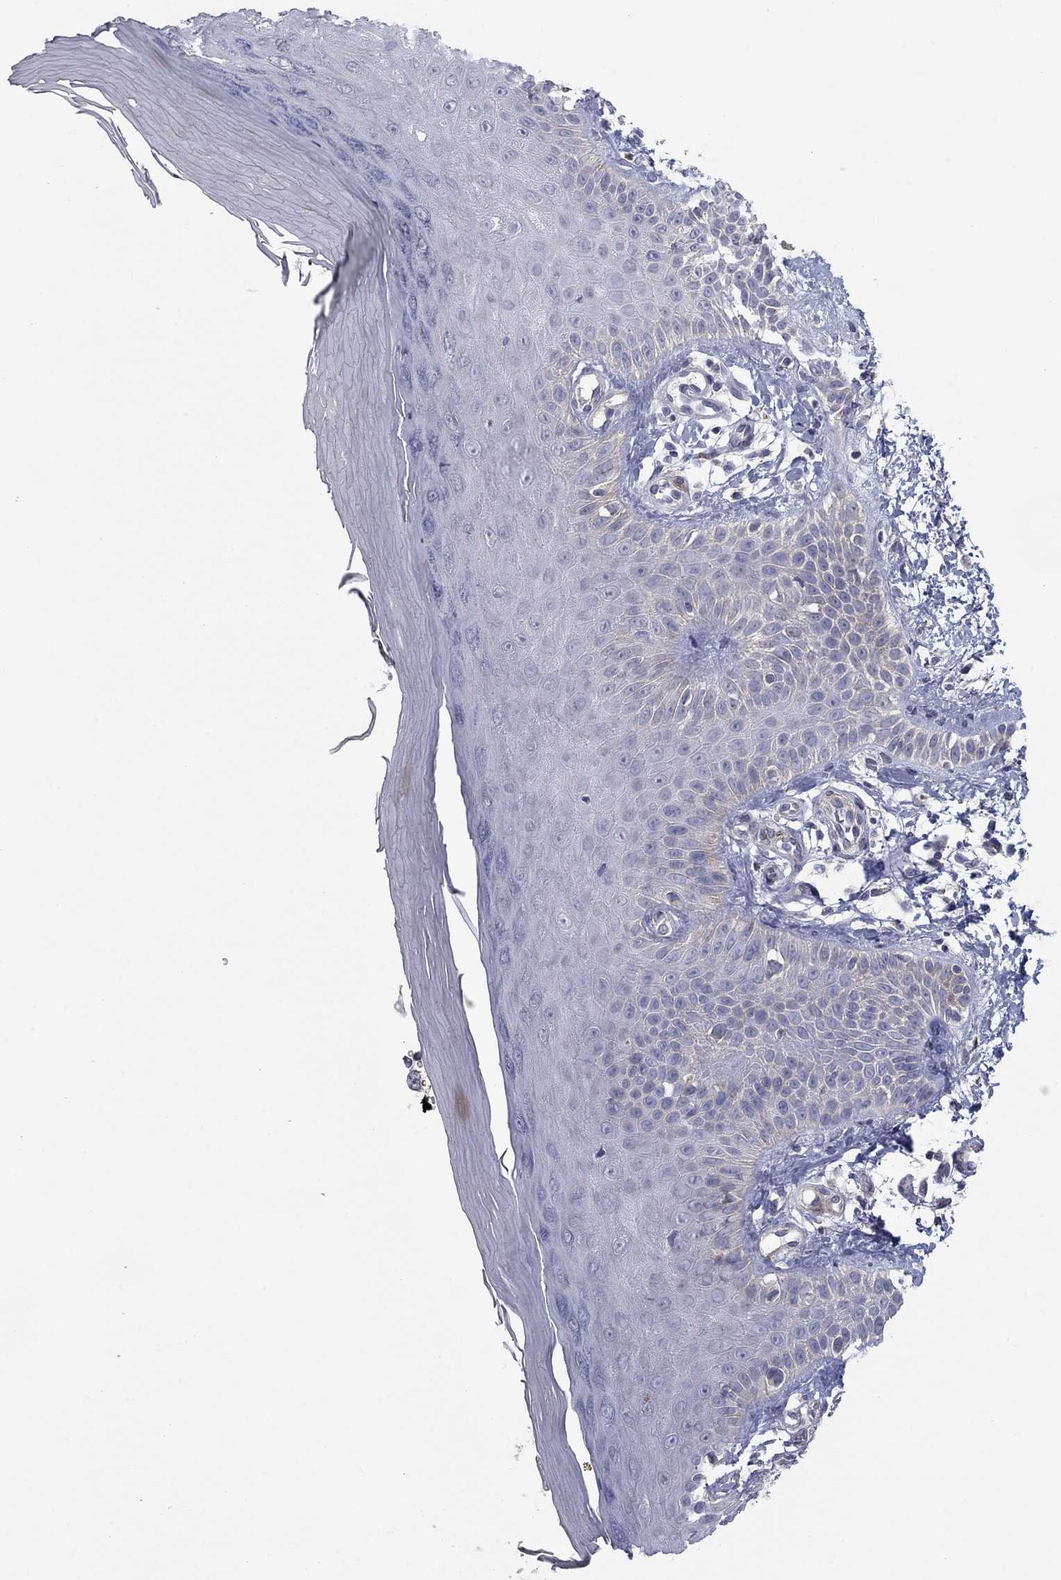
{"staining": {"intensity": "negative", "quantity": "none", "location": "none"}, "tissue": "skin", "cell_type": "Fibroblasts", "image_type": "normal", "snomed": [{"axis": "morphology", "description": "Normal tissue, NOS"}, {"axis": "morphology", "description": "Inflammation, NOS"}, {"axis": "morphology", "description": "Fibrosis, NOS"}, {"axis": "topography", "description": "Skin"}], "caption": "High magnification brightfield microscopy of normal skin stained with DAB (brown) and counterstained with hematoxylin (blue): fibroblasts show no significant expression. (Stains: DAB immunohistochemistry (IHC) with hematoxylin counter stain, Microscopy: brightfield microscopy at high magnification).", "gene": "SEPTIN3", "patient": {"sex": "male", "age": 71}}